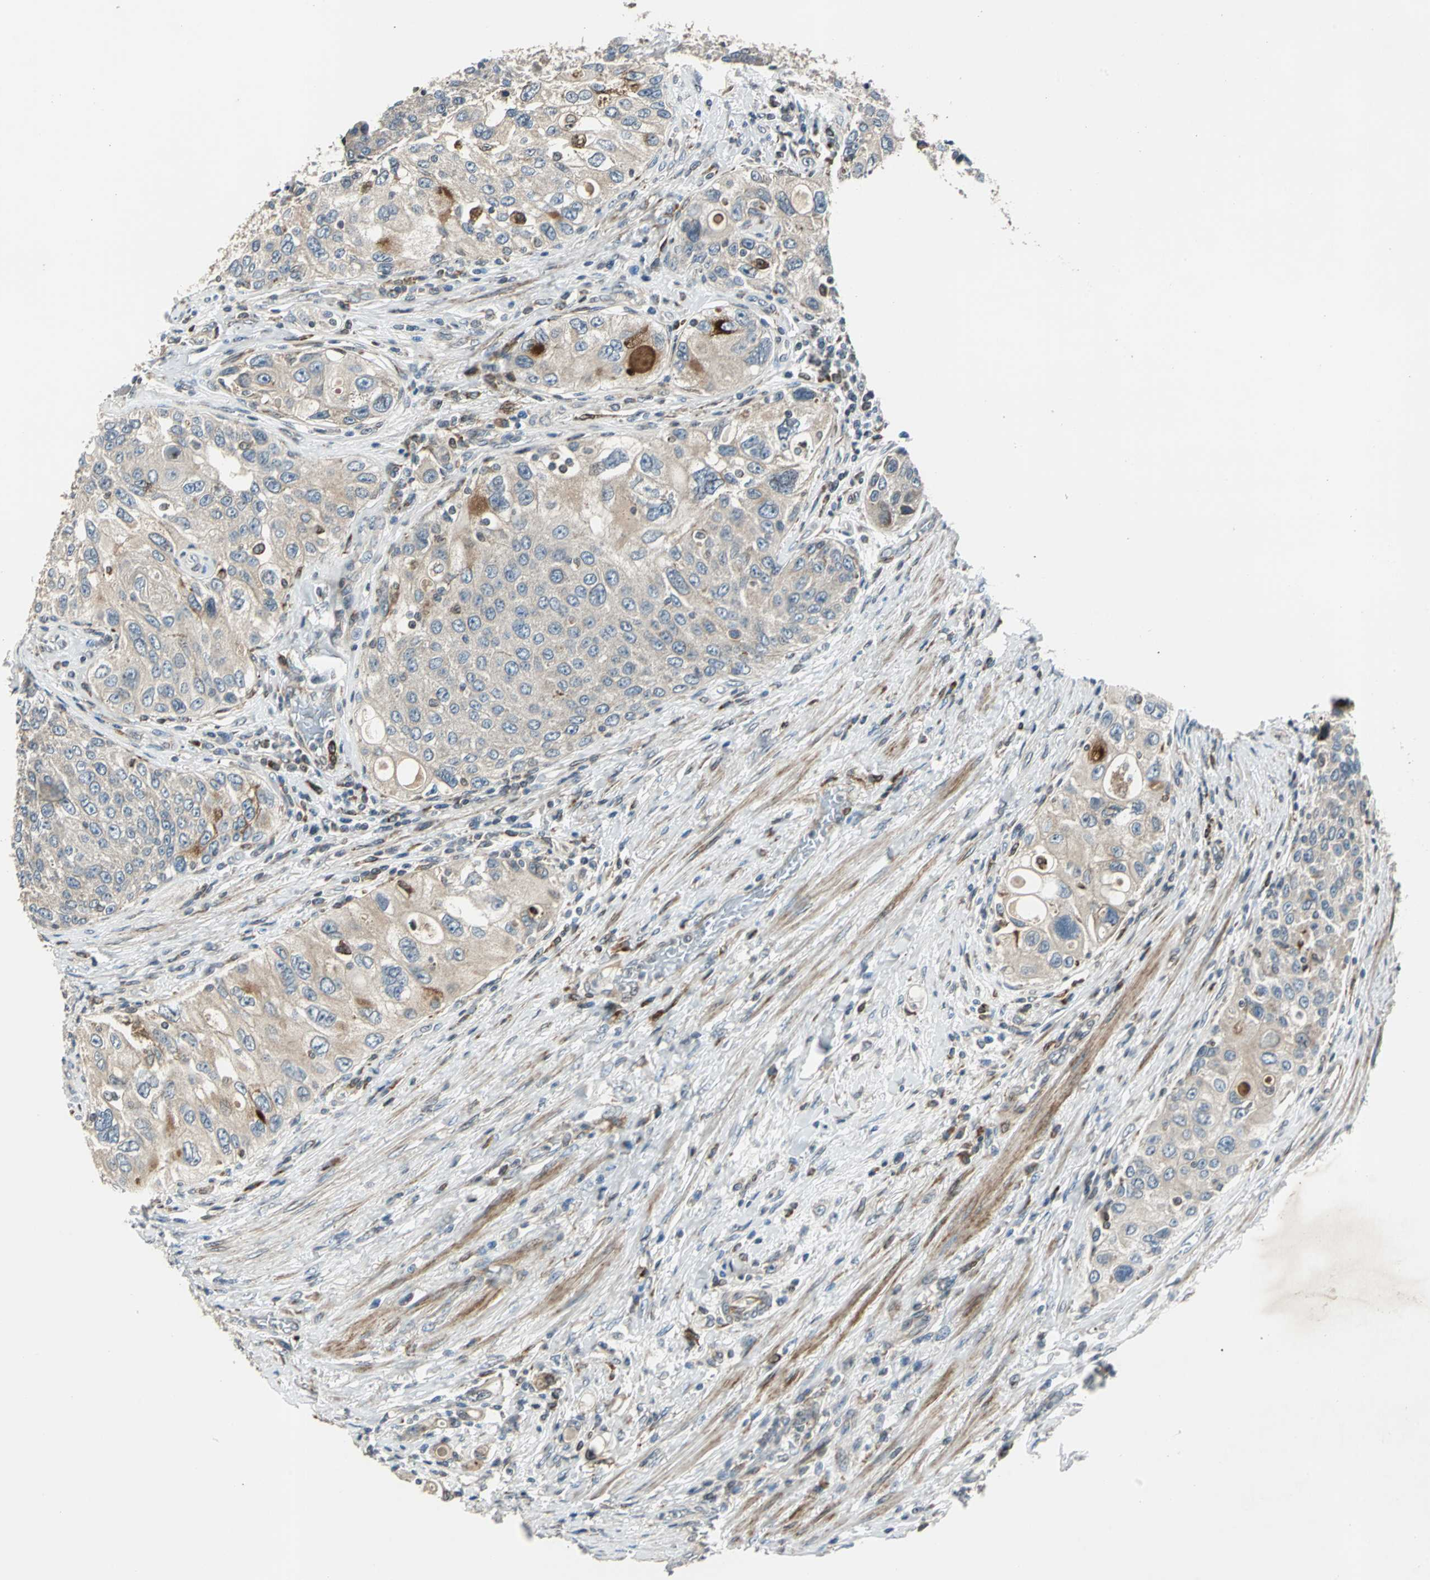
{"staining": {"intensity": "weak", "quantity": "25%-75%", "location": "cytoplasmic/membranous"}, "tissue": "urothelial cancer", "cell_type": "Tumor cells", "image_type": "cancer", "snomed": [{"axis": "morphology", "description": "Urothelial carcinoma, High grade"}, {"axis": "topography", "description": "Urinary bladder"}], "caption": "Protein analysis of urothelial cancer tissue demonstrates weak cytoplasmic/membranous positivity in approximately 25%-75% of tumor cells.", "gene": "HTATIP2", "patient": {"sex": "female", "age": 56}}